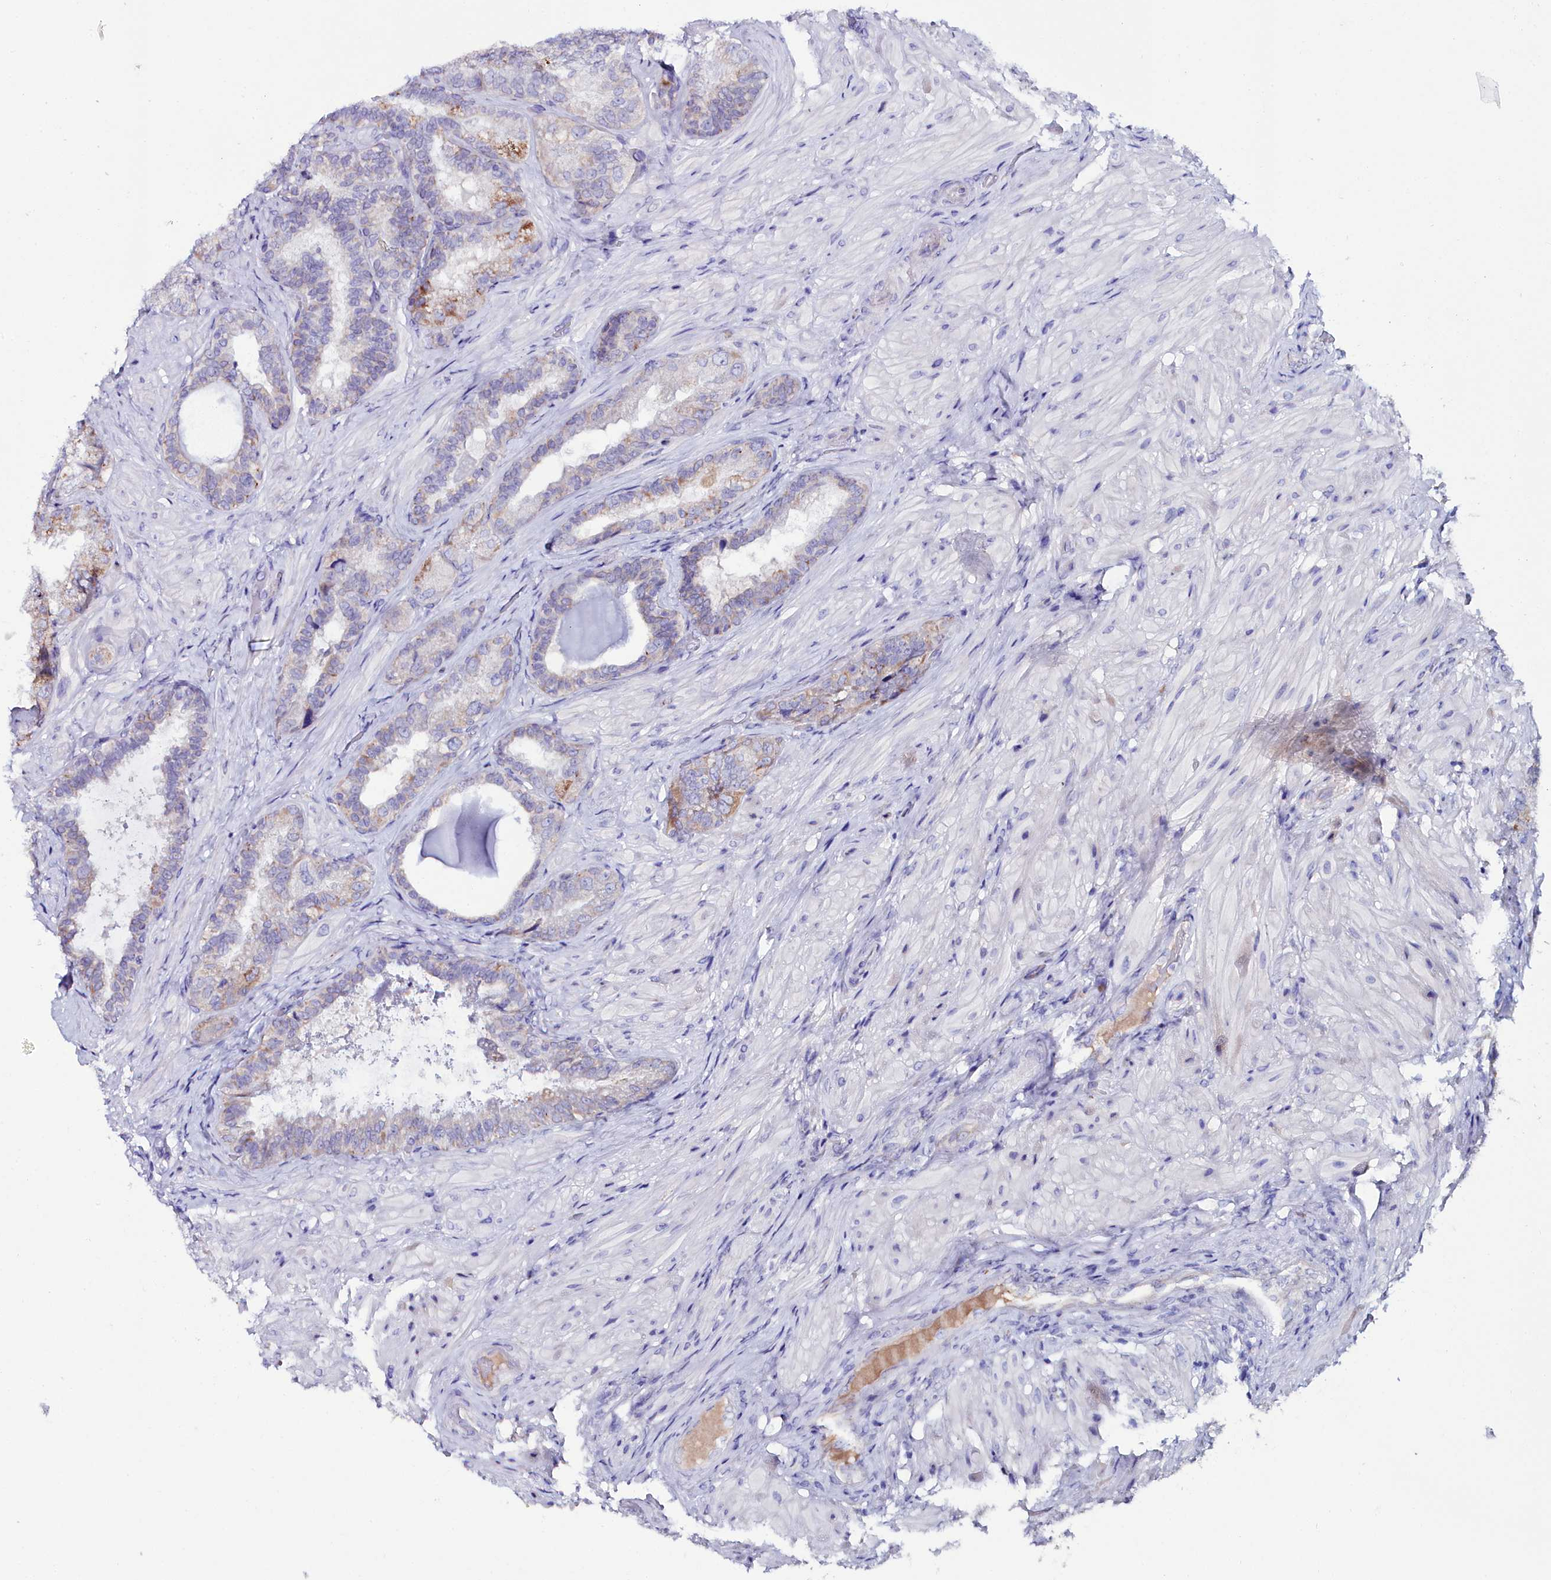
{"staining": {"intensity": "moderate", "quantity": "<25%", "location": "cytoplasmic/membranous"}, "tissue": "seminal vesicle", "cell_type": "Glandular cells", "image_type": "normal", "snomed": [{"axis": "morphology", "description": "Normal tissue, NOS"}, {"axis": "topography", "description": "Prostate and seminal vesicle, NOS"}, {"axis": "topography", "description": "Prostate"}, {"axis": "topography", "description": "Seminal veicle"}], "caption": "IHC staining of unremarkable seminal vesicle, which shows low levels of moderate cytoplasmic/membranous expression in about <25% of glandular cells indicating moderate cytoplasmic/membranous protein expression. The staining was performed using DAB (brown) for protein detection and nuclei were counterstained in hematoxylin (blue).", "gene": "SLC49A3", "patient": {"sex": "male", "age": 67}}